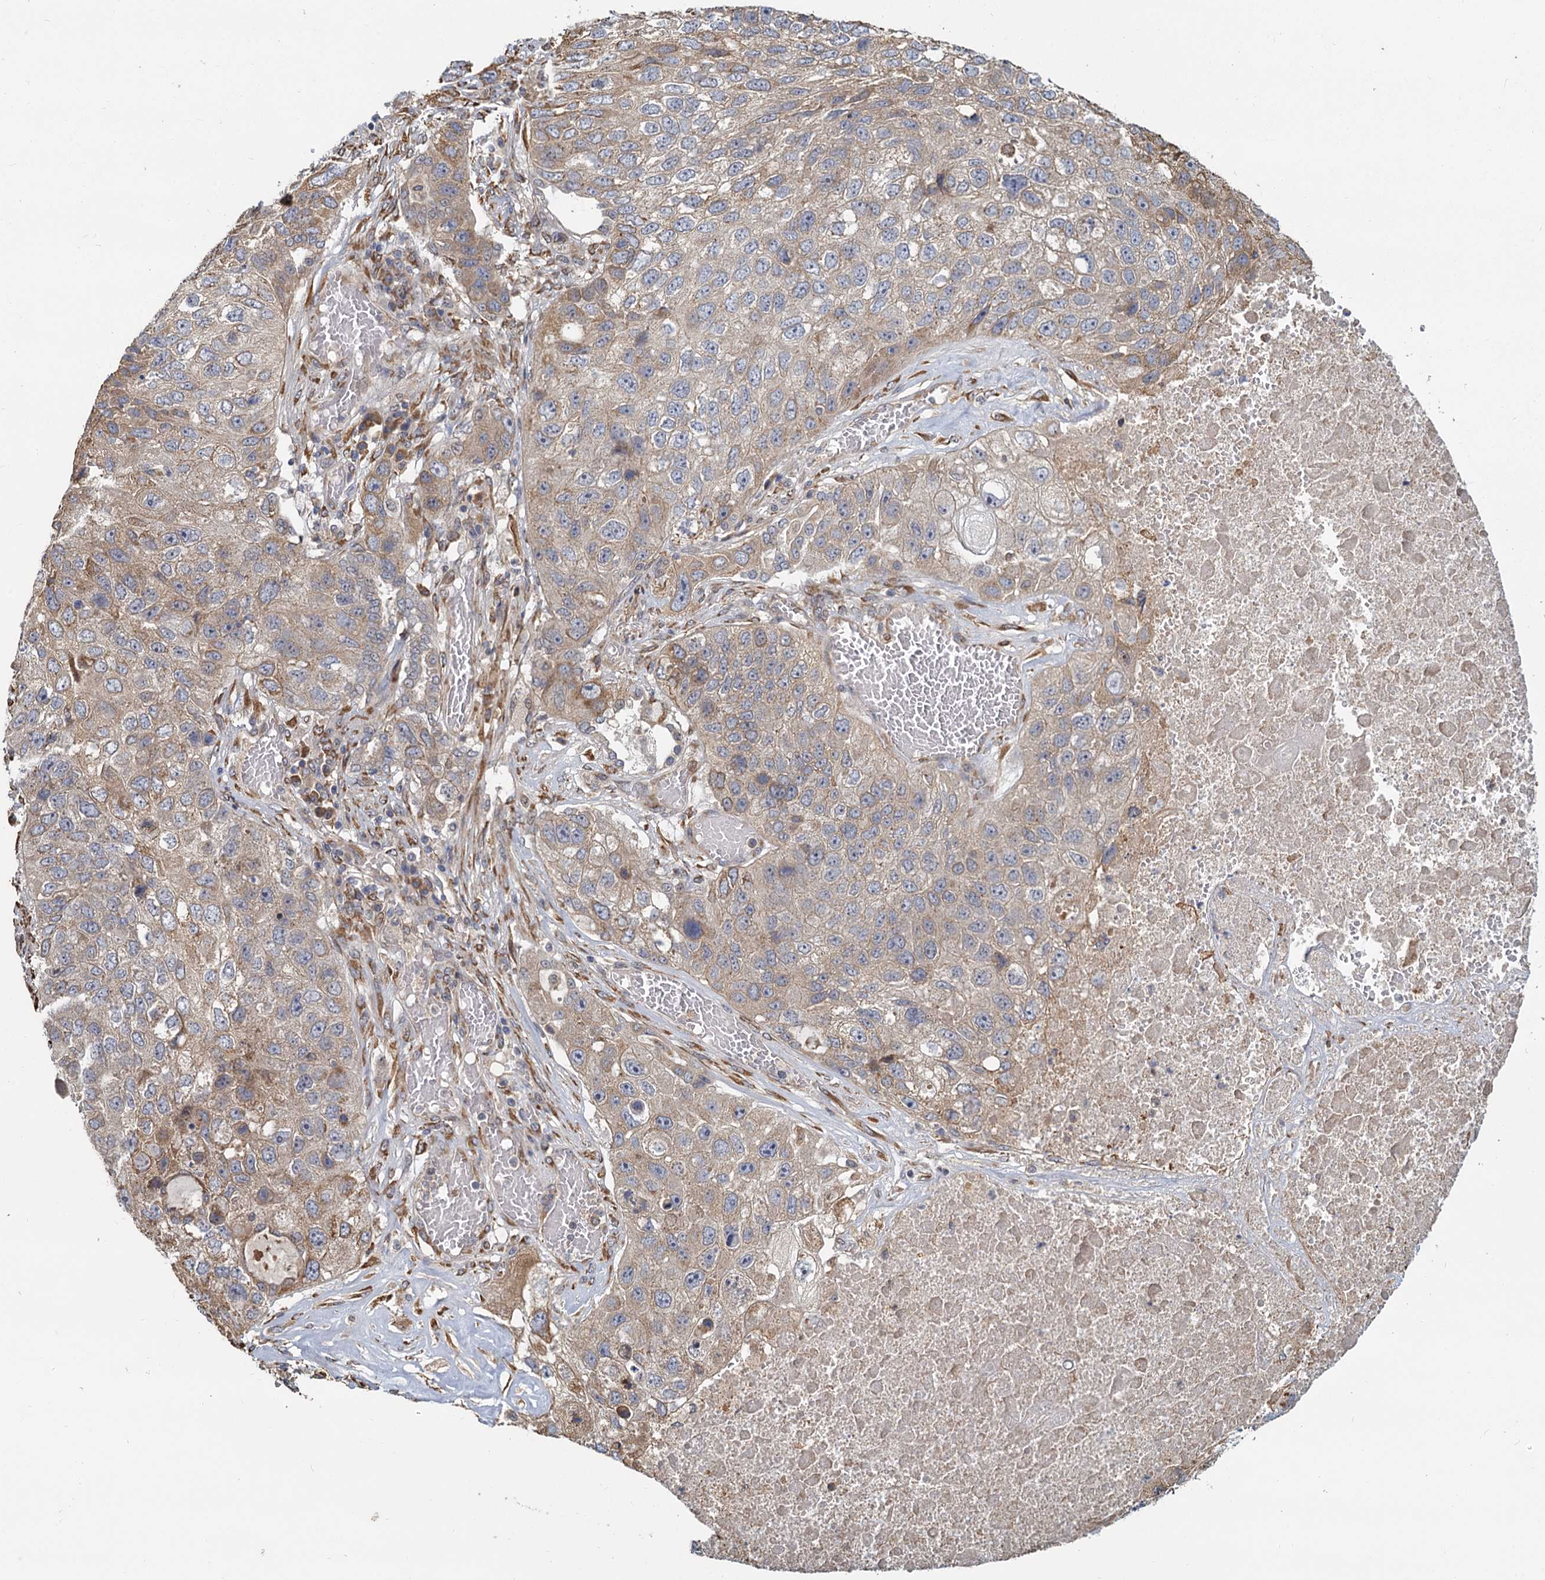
{"staining": {"intensity": "weak", "quantity": "25%-75%", "location": "cytoplasmic/membranous"}, "tissue": "lung cancer", "cell_type": "Tumor cells", "image_type": "cancer", "snomed": [{"axis": "morphology", "description": "Squamous cell carcinoma, NOS"}, {"axis": "topography", "description": "Lung"}], "caption": "An immunohistochemistry image of neoplastic tissue is shown. Protein staining in brown highlights weak cytoplasmic/membranous positivity in lung cancer within tumor cells.", "gene": "LRRC51", "patient": {"sex": "male", "age": 61}}